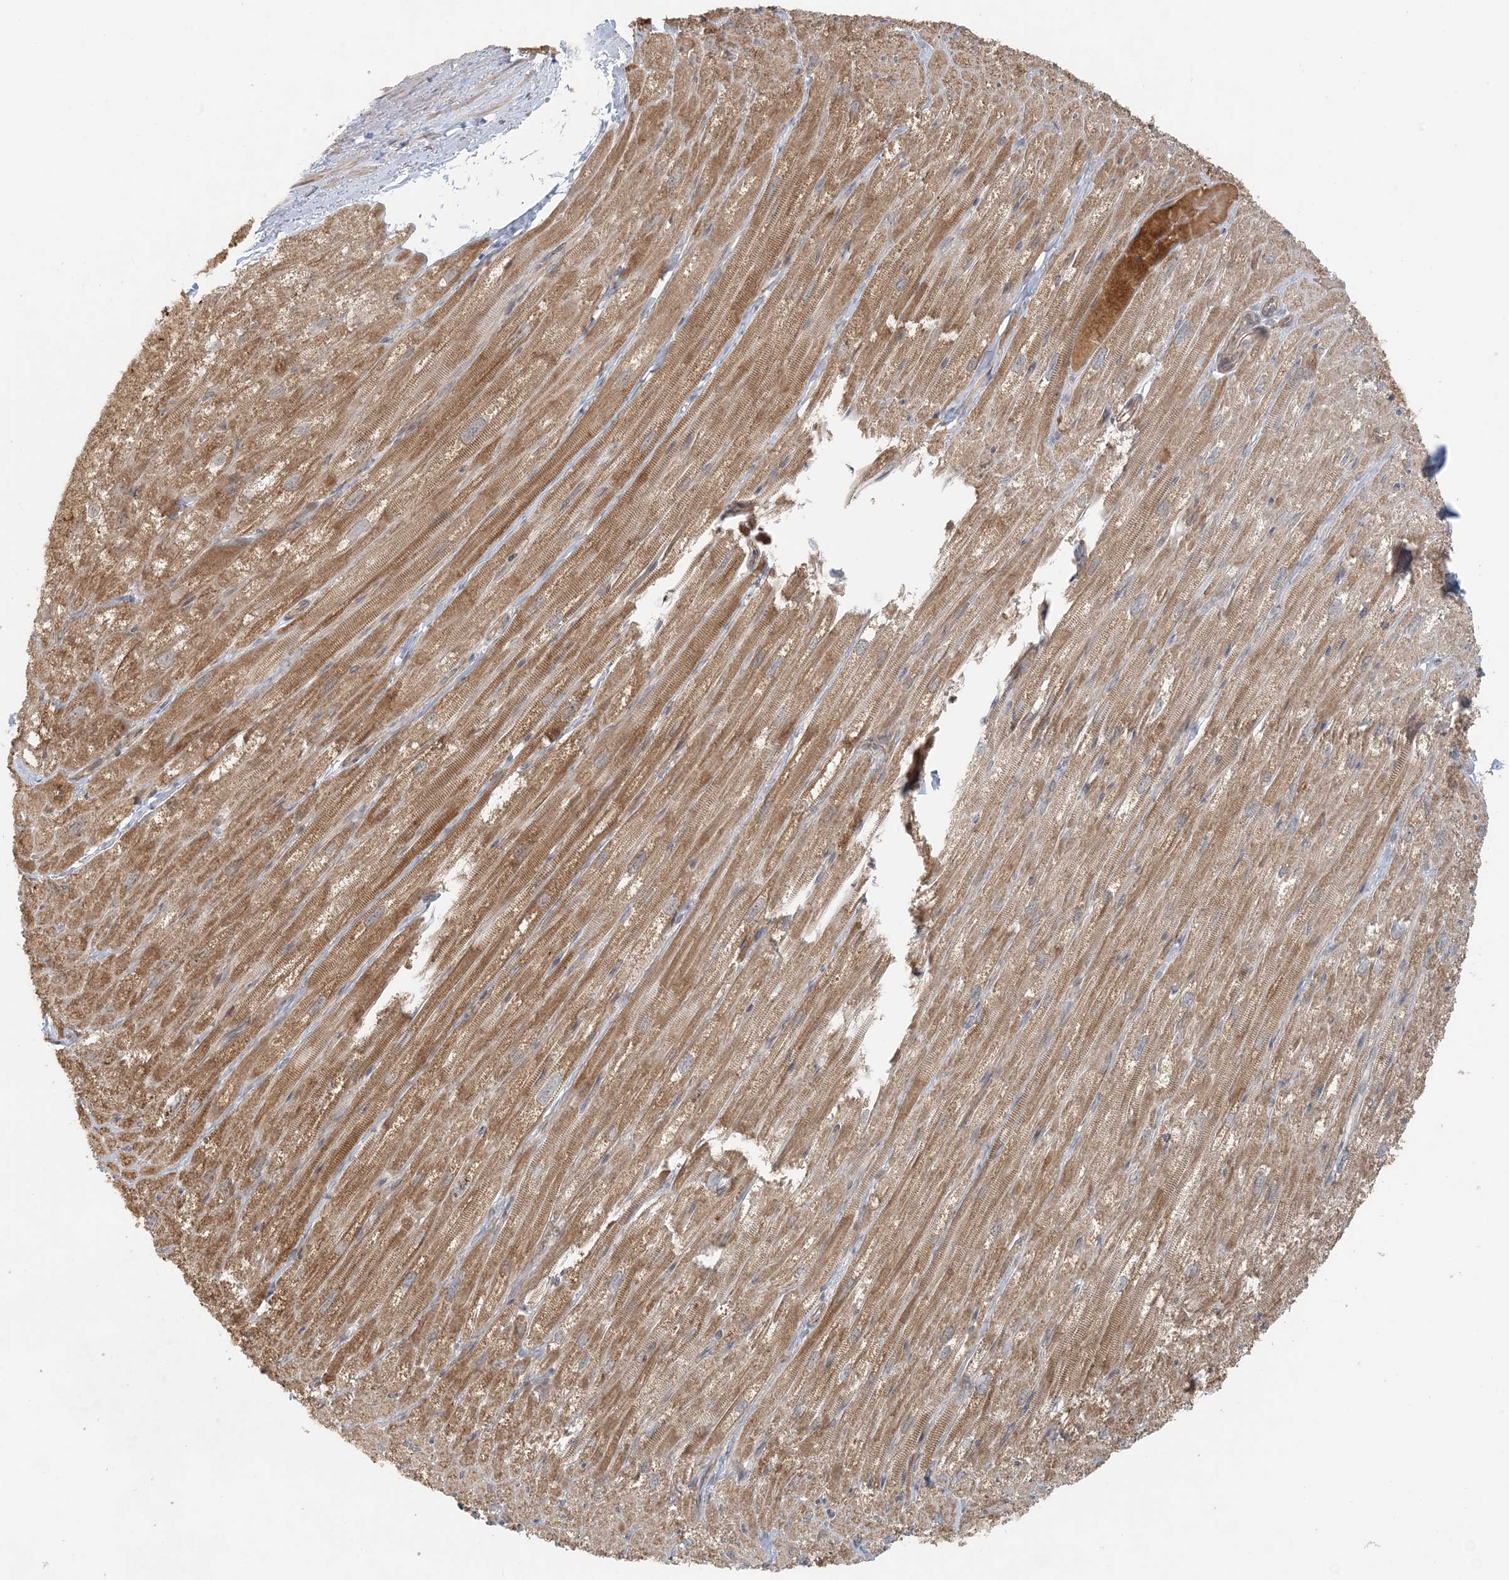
{"staining": {"intensity": "moderate", "quantity": ">75%", "location": "cytoplasmic/membranous"}, "tissue": "heart muscle", "cell_type": "Cardiomyocytes", "image_type": "normal", "snomed": [{"axis": "morphology", "description": "Normal tissue, NOS"}, {"axis": "topography", "description": "Heart"}], "caption": "DAB (3,3'-diaminobenzidine) immunohistochemical staining of normal human heart muscle reveals moderate cytoplasmic/membranous protein staining in about >75% of cardiomyocytes. (DAB (3,3'-diaminobenzidine) = brown stain, brightfield microscopy at high magnification).", "gene": "OBI1", "patient": {"sex": "male", "age": 50}}